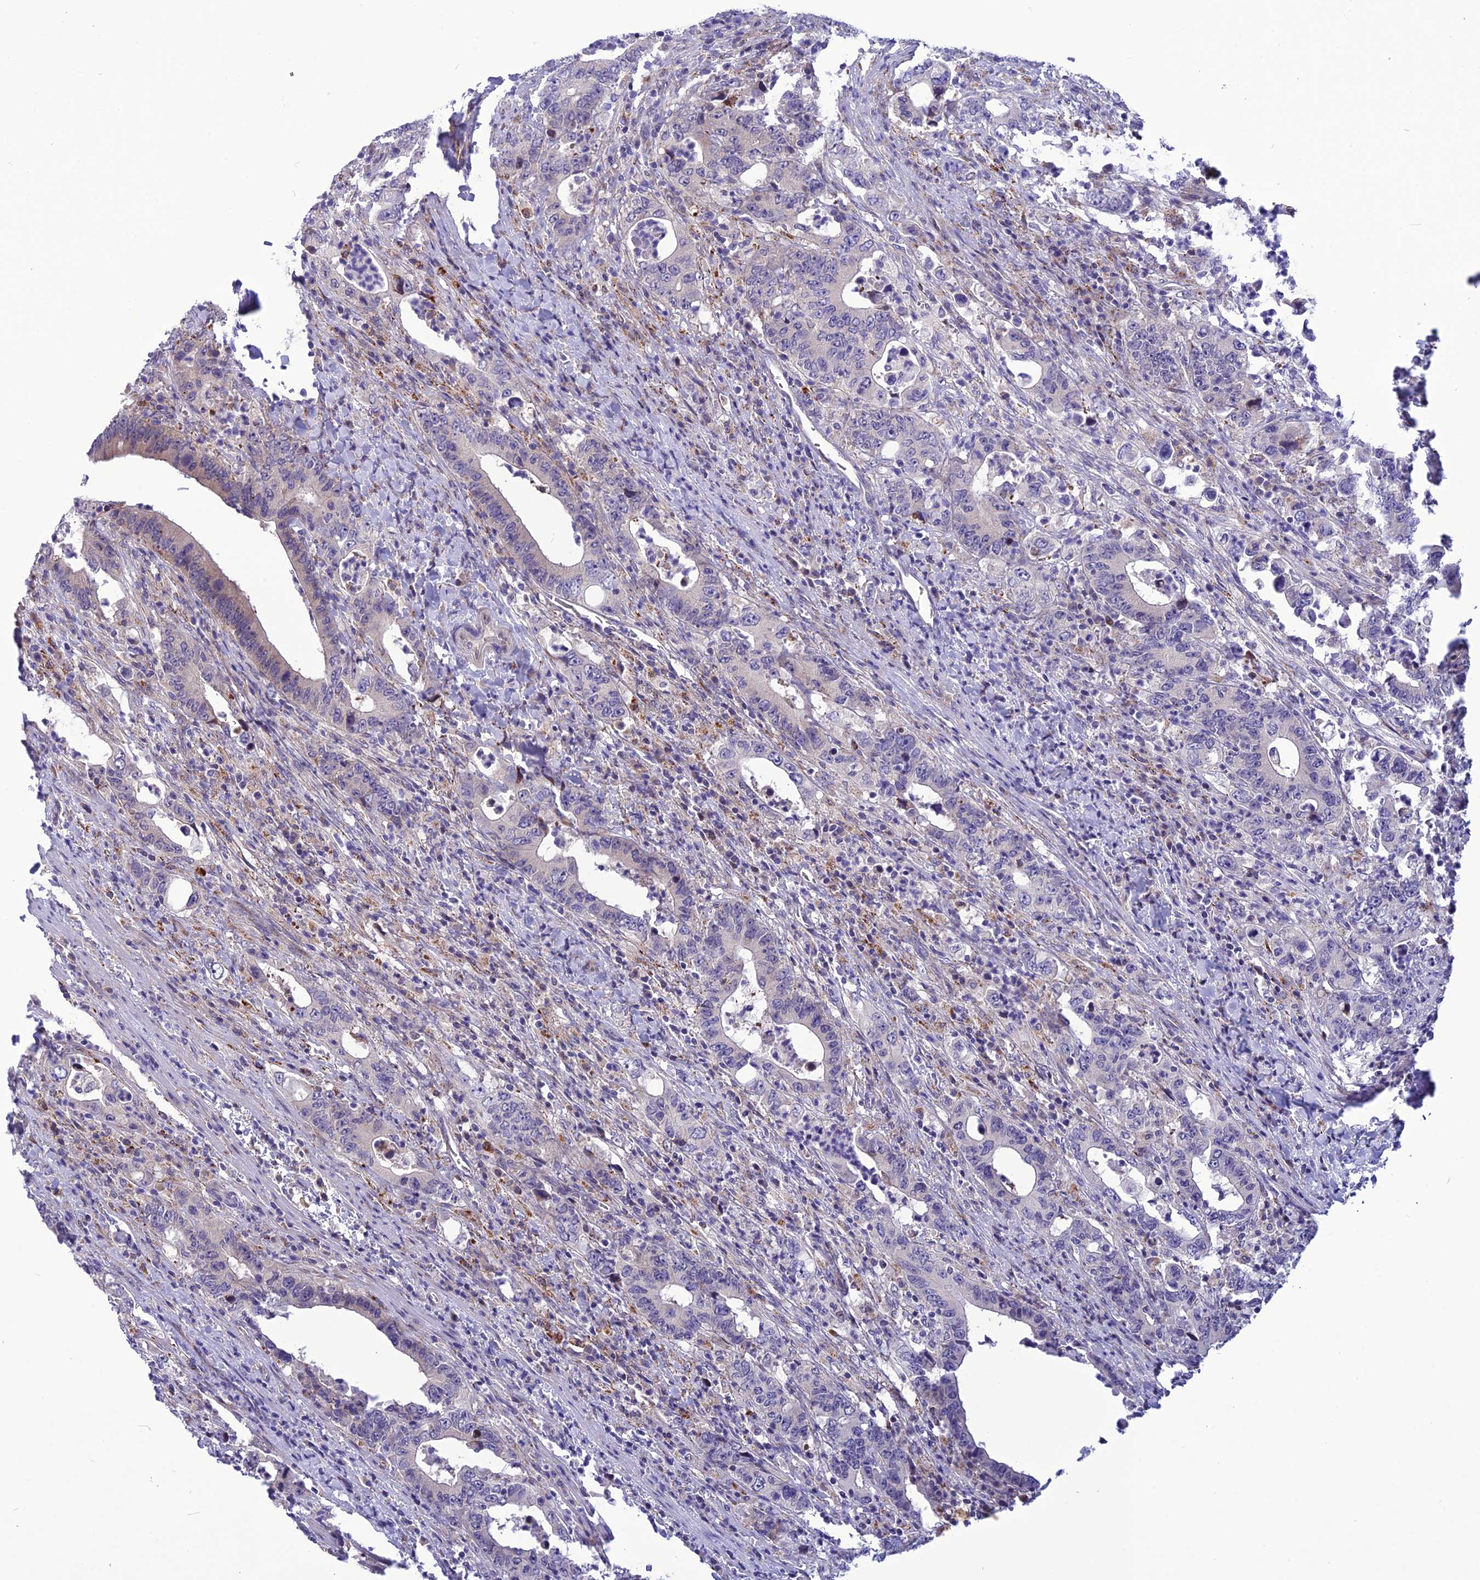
{"staining": {"intensity": "negative", "quantity": "none", "location": "none"}, "tissue": "colorectal cancer", "cell_type": "Tumor cells", "image_type": "cancer", "snomed": [{"axis": "morphology", "description": "Adenocarcinoma, NOS"}, {"axis": "topography", "description": "Colon"}], "caption": "Image shows no protein expression in tumor cells of colorectal adenocarcinoma tissue.", "gene": "PSMF1", "patient": {"sex": "female", "age": 75}}